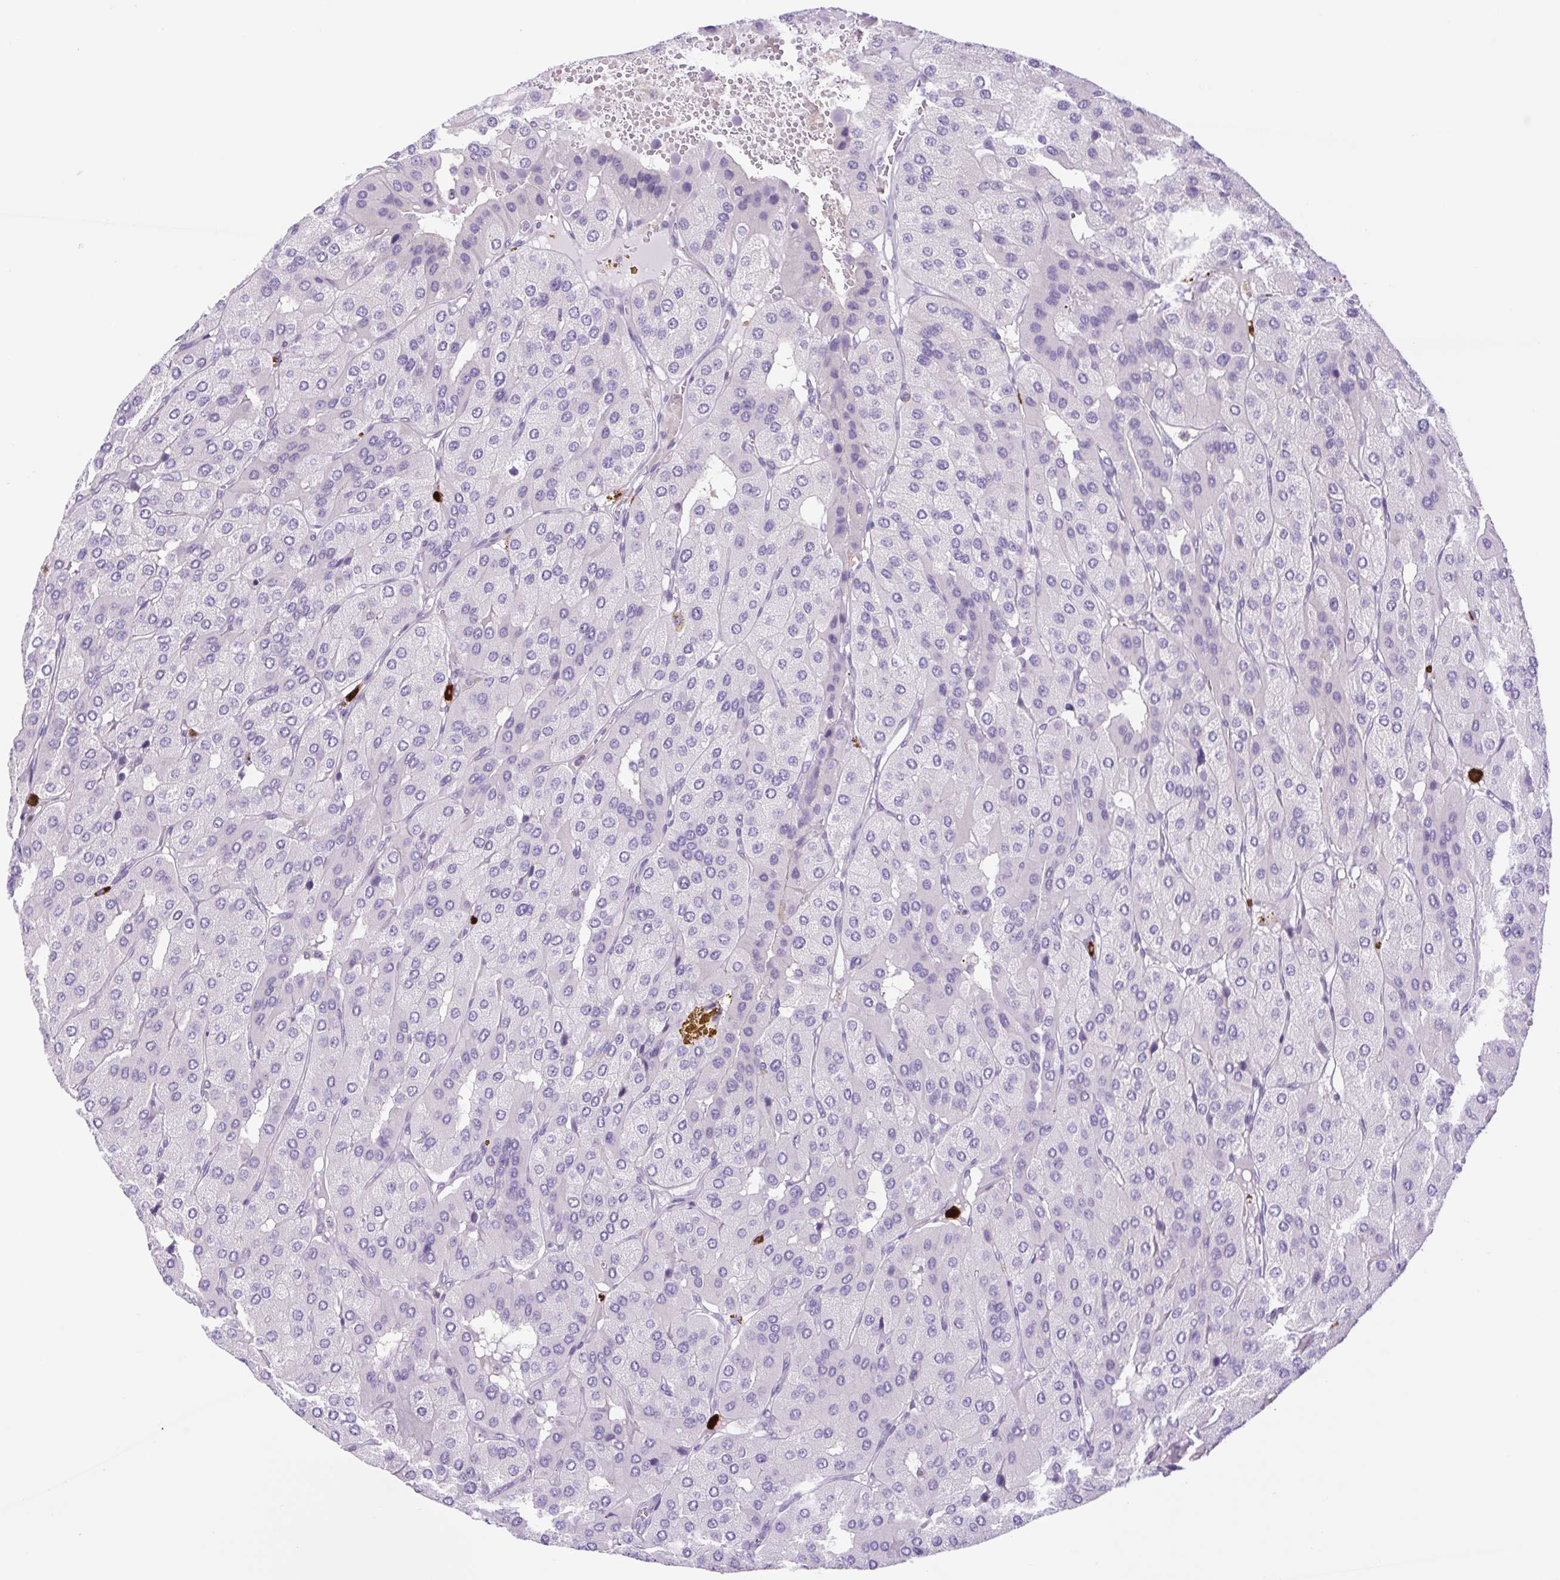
{"staining": {"intensity": "negative", "quantity": "none", "location": "none"}, "tissue": "parathyroid gland", "cell_type": "Glandular cells", "image_type": "normal", "snomed": [{"axis": "morphology", "description": "Normal tissue, NOS"}, {"axis": "morphology", "description": "Adenoma, NOS"}, {"axis": "topography", "description": "Parathyroid gland"}], "caption": "DAB (3,3'-diaminobenzidine) immunohistochemical staining of benign parathyroid gland reveals no significant staining in glandular cells.", "gene": "FAM177B", "patient": {"sex": "female", "age": 86}}